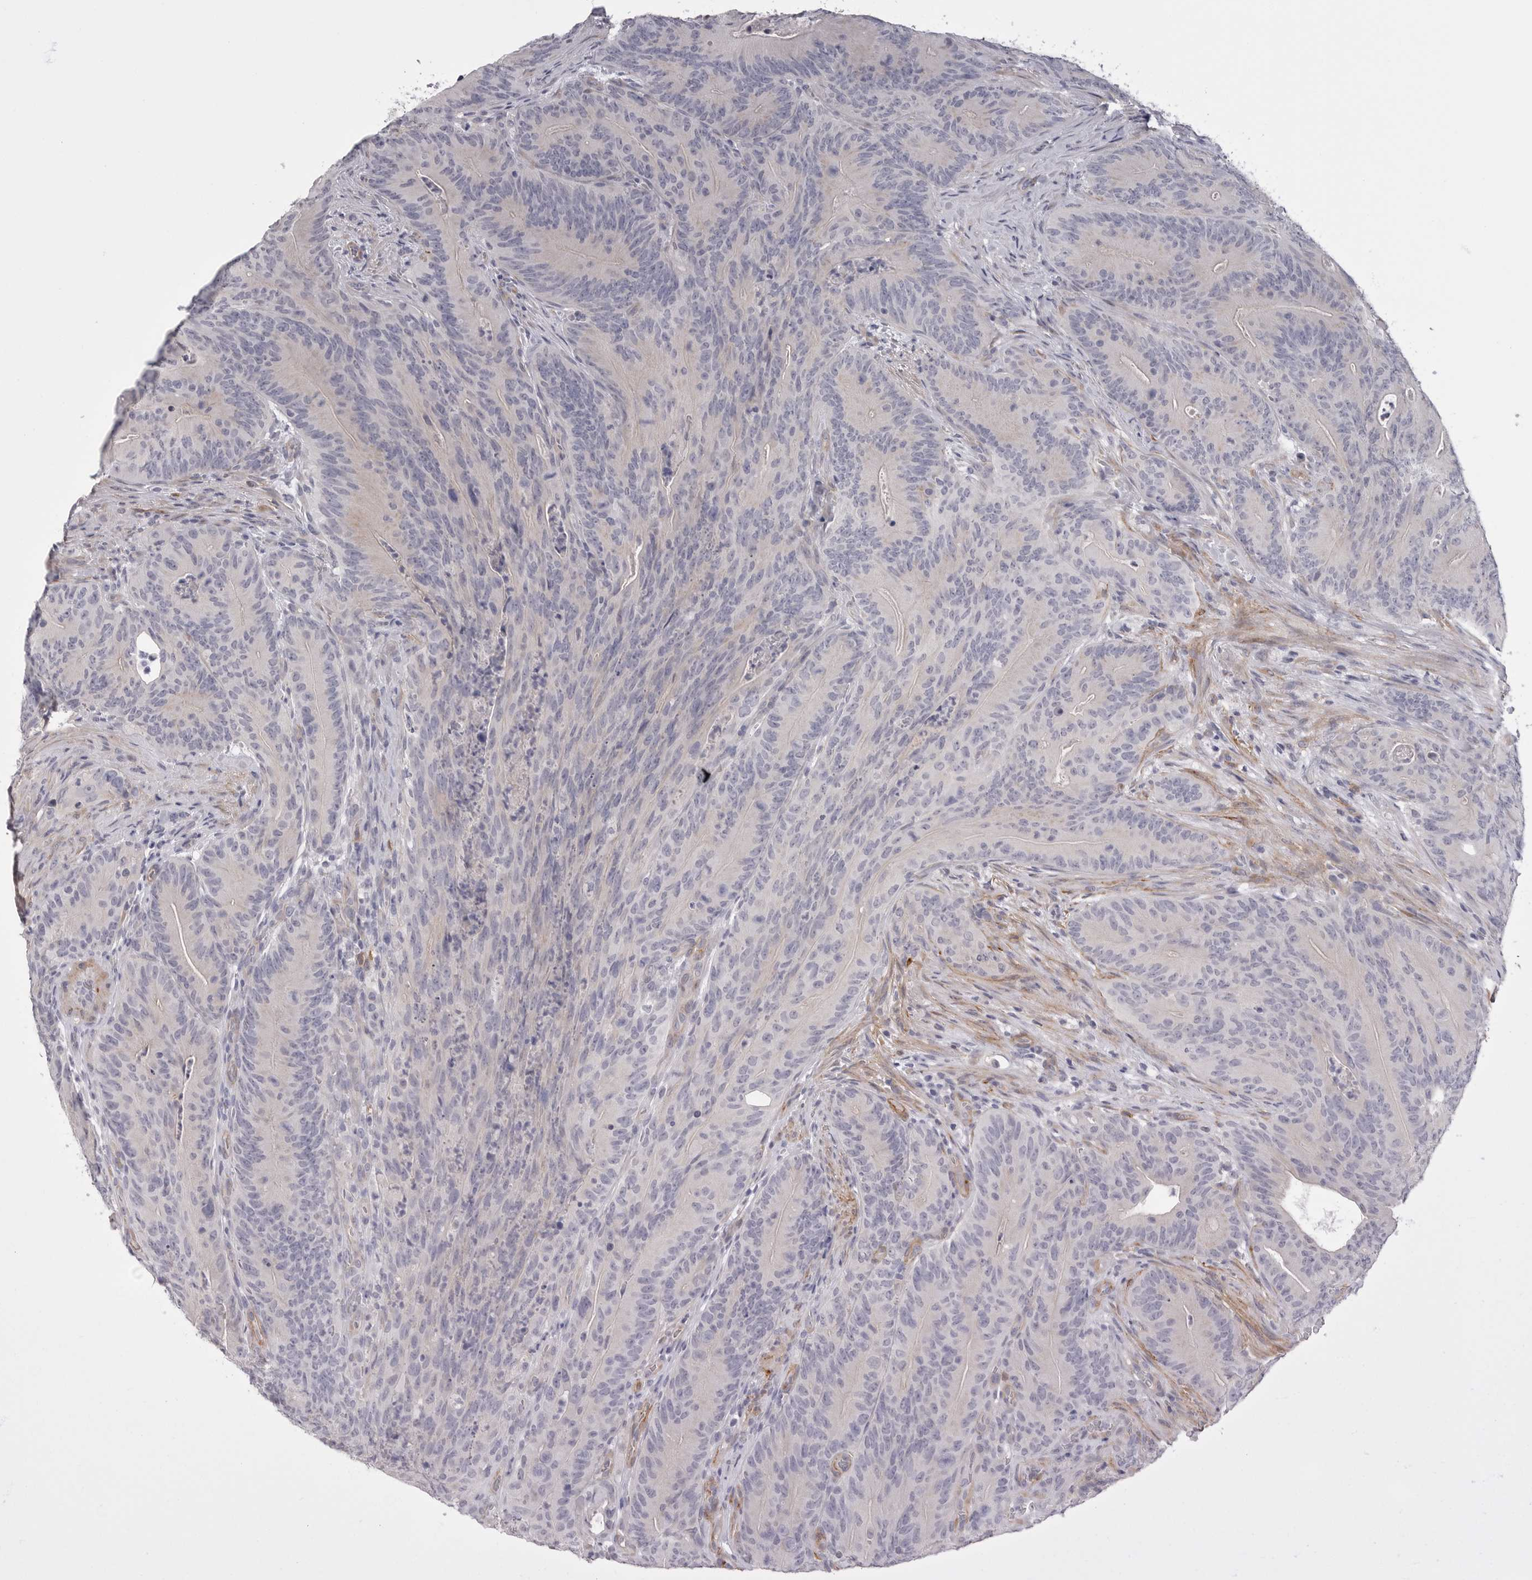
{"staining": {"intensity": "negative", "quantity": "none", "location": "none"}, "tissue": "colorectal cancer", "cell_type": "Tumor cells", "image_type": "cancer", "snomed": [{"axis": "morphology", "description": "Normal tissue, NOS"}, {"axis": "topography", "description": "Colon"}], "caption": "Immunohistochemical staining of human colorectal cancer demonstrates no significant expression in tumor cells.", "gene": "AKAP12", "patient": {"sex": "female", "age": 82}}